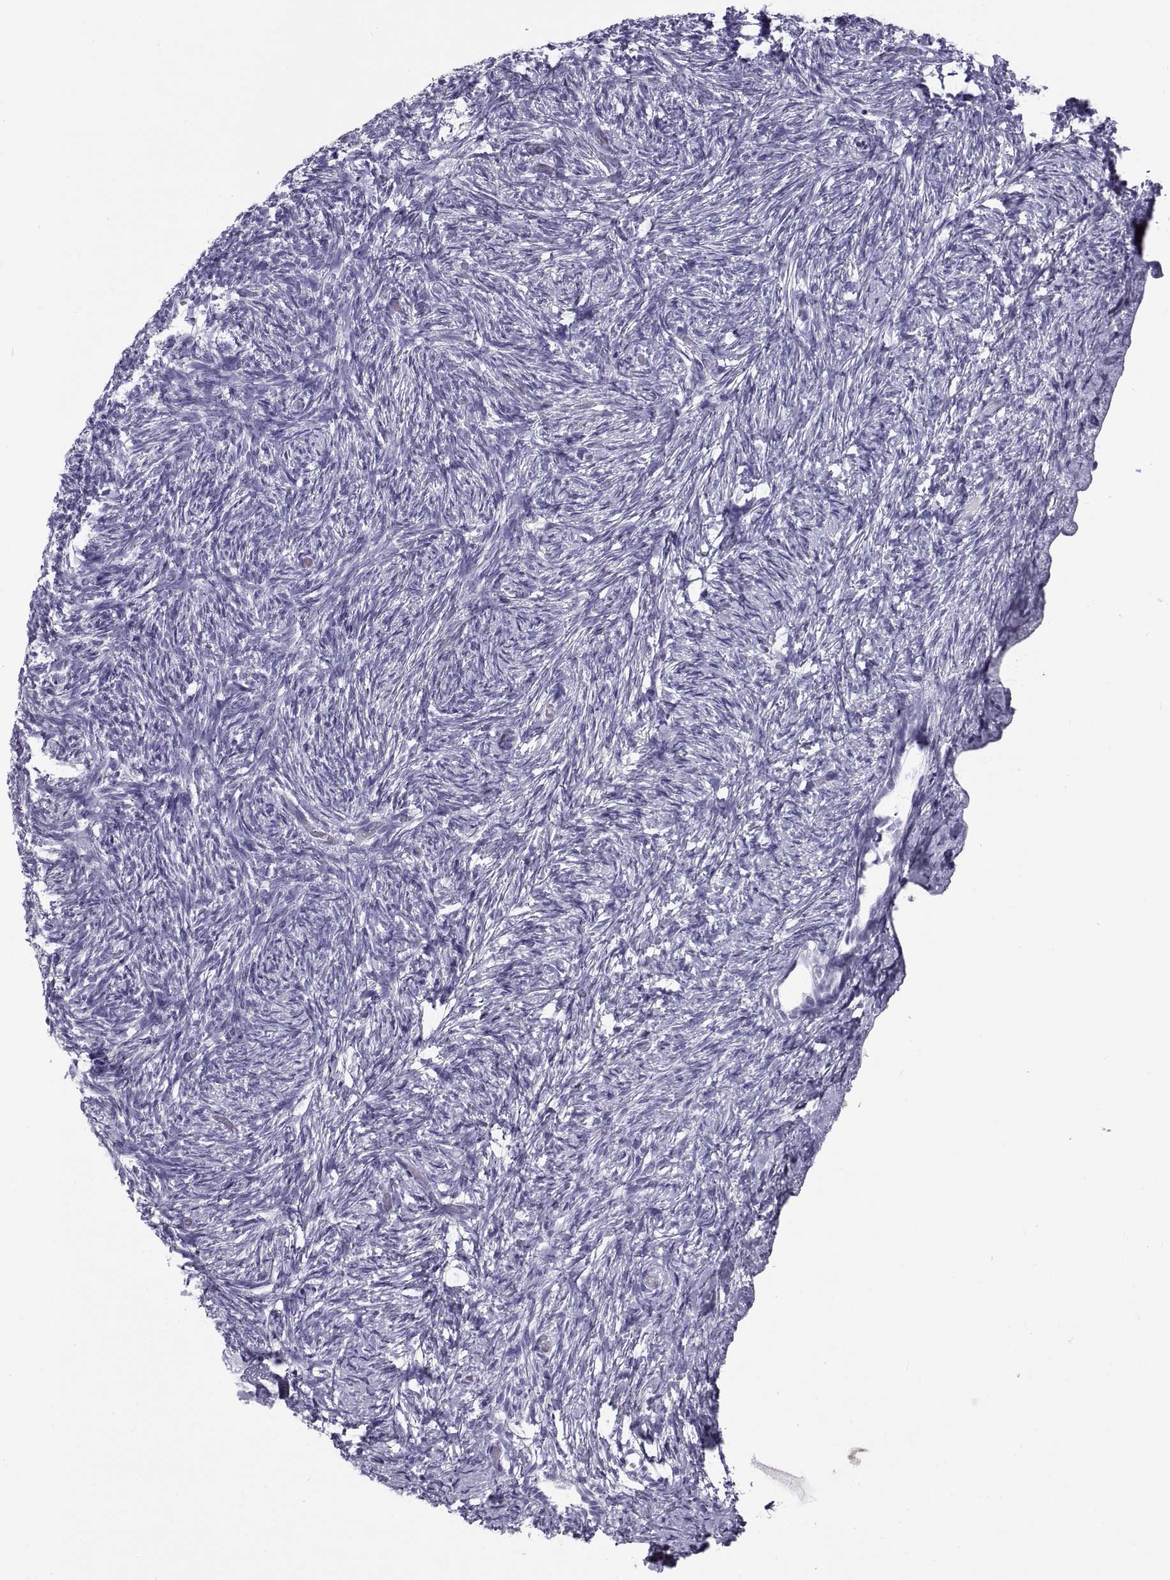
{"staining": {"intensity": "negative", "quantity": "none", "location": "none"}, "tissue": "ovary", "cell_type": "Ovarian stroma cells", "image_type": "normal", "snomed": [{"axis": "morphology", "description": "Normal tissue, NOS"}, {"axis": "topography", "description": "Ovary"}], "caption": "IHC photomicrograph of unremarkable human ovary stained for a protein (brown), which reveals no positivity in ovarian stroma cells.", "gene": "CT47A10", "patient": {"sex": "female", "age": 39}}